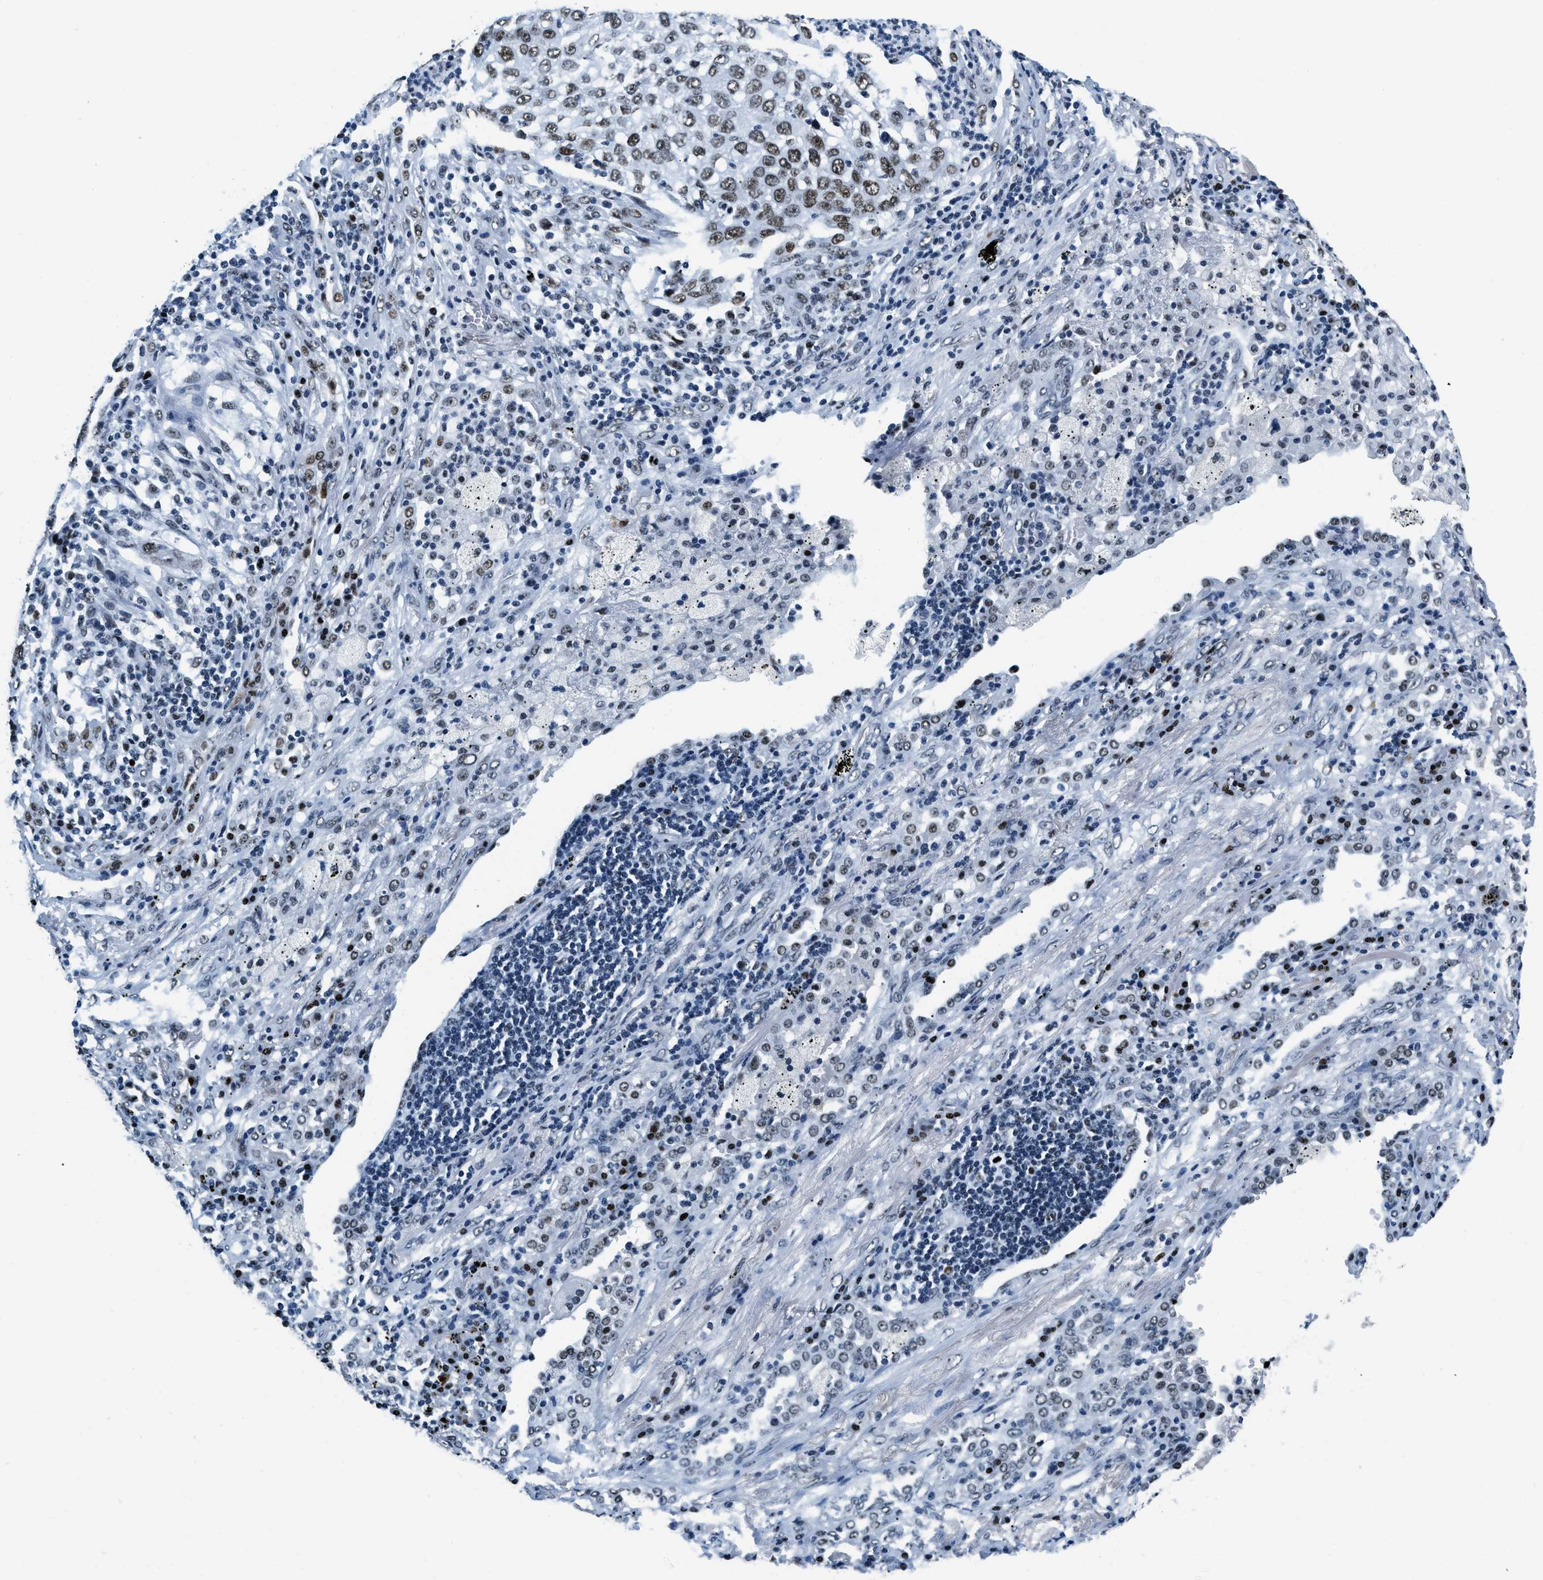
{"staining": {"intensity": "moderate", "quantity": ">75%", "location": "nuclear"}, "tissue": "lung cancer", "cell_type": "Tumor cells", "image_type": "cancer", "snomed": [{"axis": "morphology", "description": "Squamous cell carcinoma, NOS"}, {"axis": "topography", "description": "Lung"}], "caption": "DAB immunohistochemical staining of lung cancer (squamous cell carcinoma) displays moderate nuclear protein expression in about >75% of tumor cells.", "gene": "TOP1", "patient": {"sex": "female", "age": 63}}